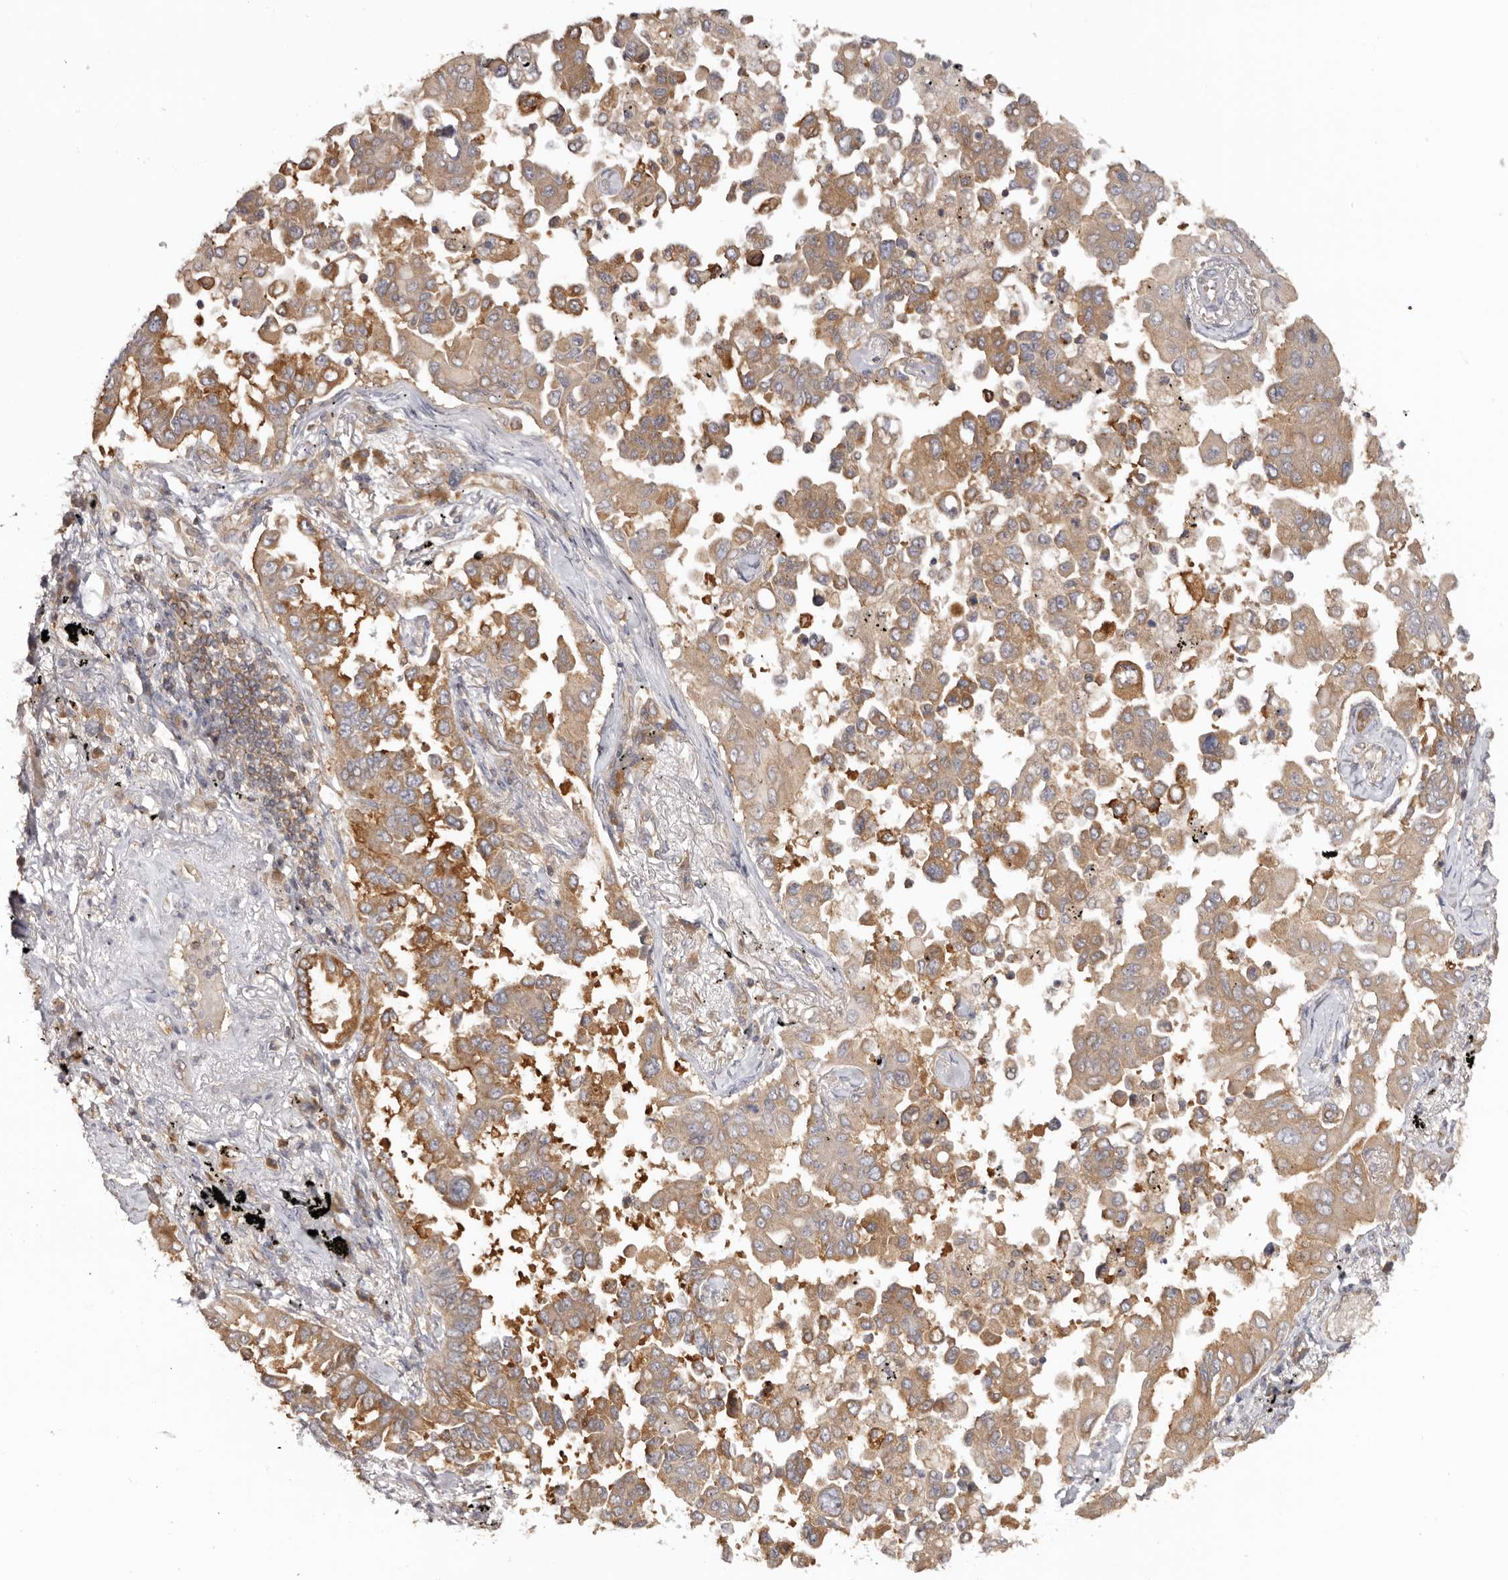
{"staining": {"intensity": "moderate", "quantity": ">75%", "location": "cytoplasmic/membranous"}, "tissue": "lung cancer", "cell_type": "Tumor cells", "image_type": "cancer", "snomed": [{"axis": "morphology", "description": "Adenocarcinoma, NOS"}, {"axis": "topography", "description": "Lung"}], "caption": "A histopathology image of human adenocarcinoma (lung) stained for a protein demonstrates moderate cytoplasmic/membranous brown staining in tumor cells.", "gene": "EEF1E1", "patient": {"sex": "female", "age": 67}}